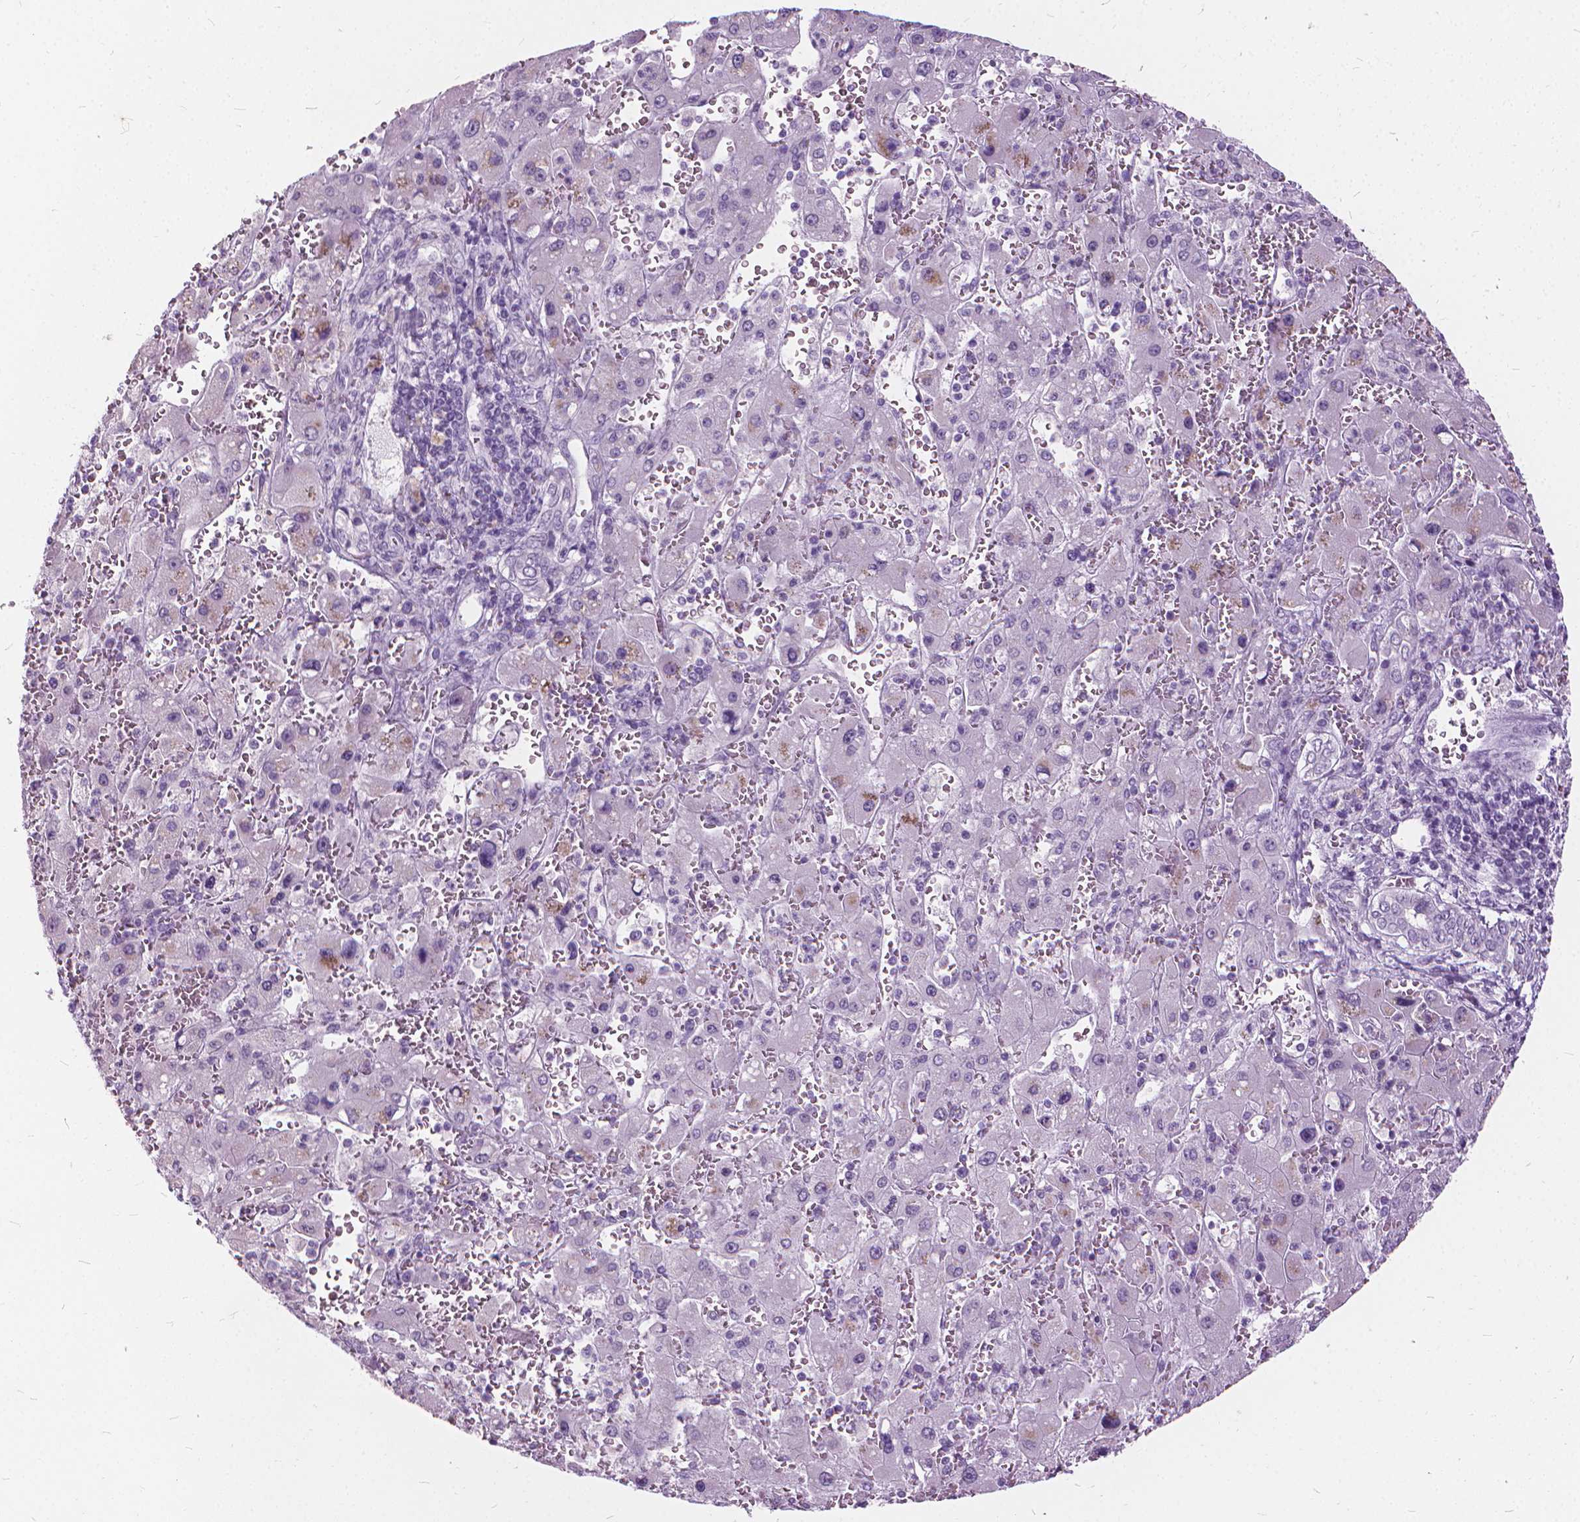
{"staining": {"intensity": "negative", "quantity": "none", "location": "none"}, "tissue": "liver cancer", "cell_type": "Tumor cells", "image_type": "cancer", "snomed": [{"axis": "morphology", "description": "Carcinoma, Hepatocellular, NOS"}, {"axis": "topography", "description": "Liver"}], "caption": "This is a histopathology image of immunohistochemistry staining of liver hepatocellular carcinoma, which shows no expression in tumor cells.", "gene": "DNM1", "patient": {"sex": "female", "age": 73}}